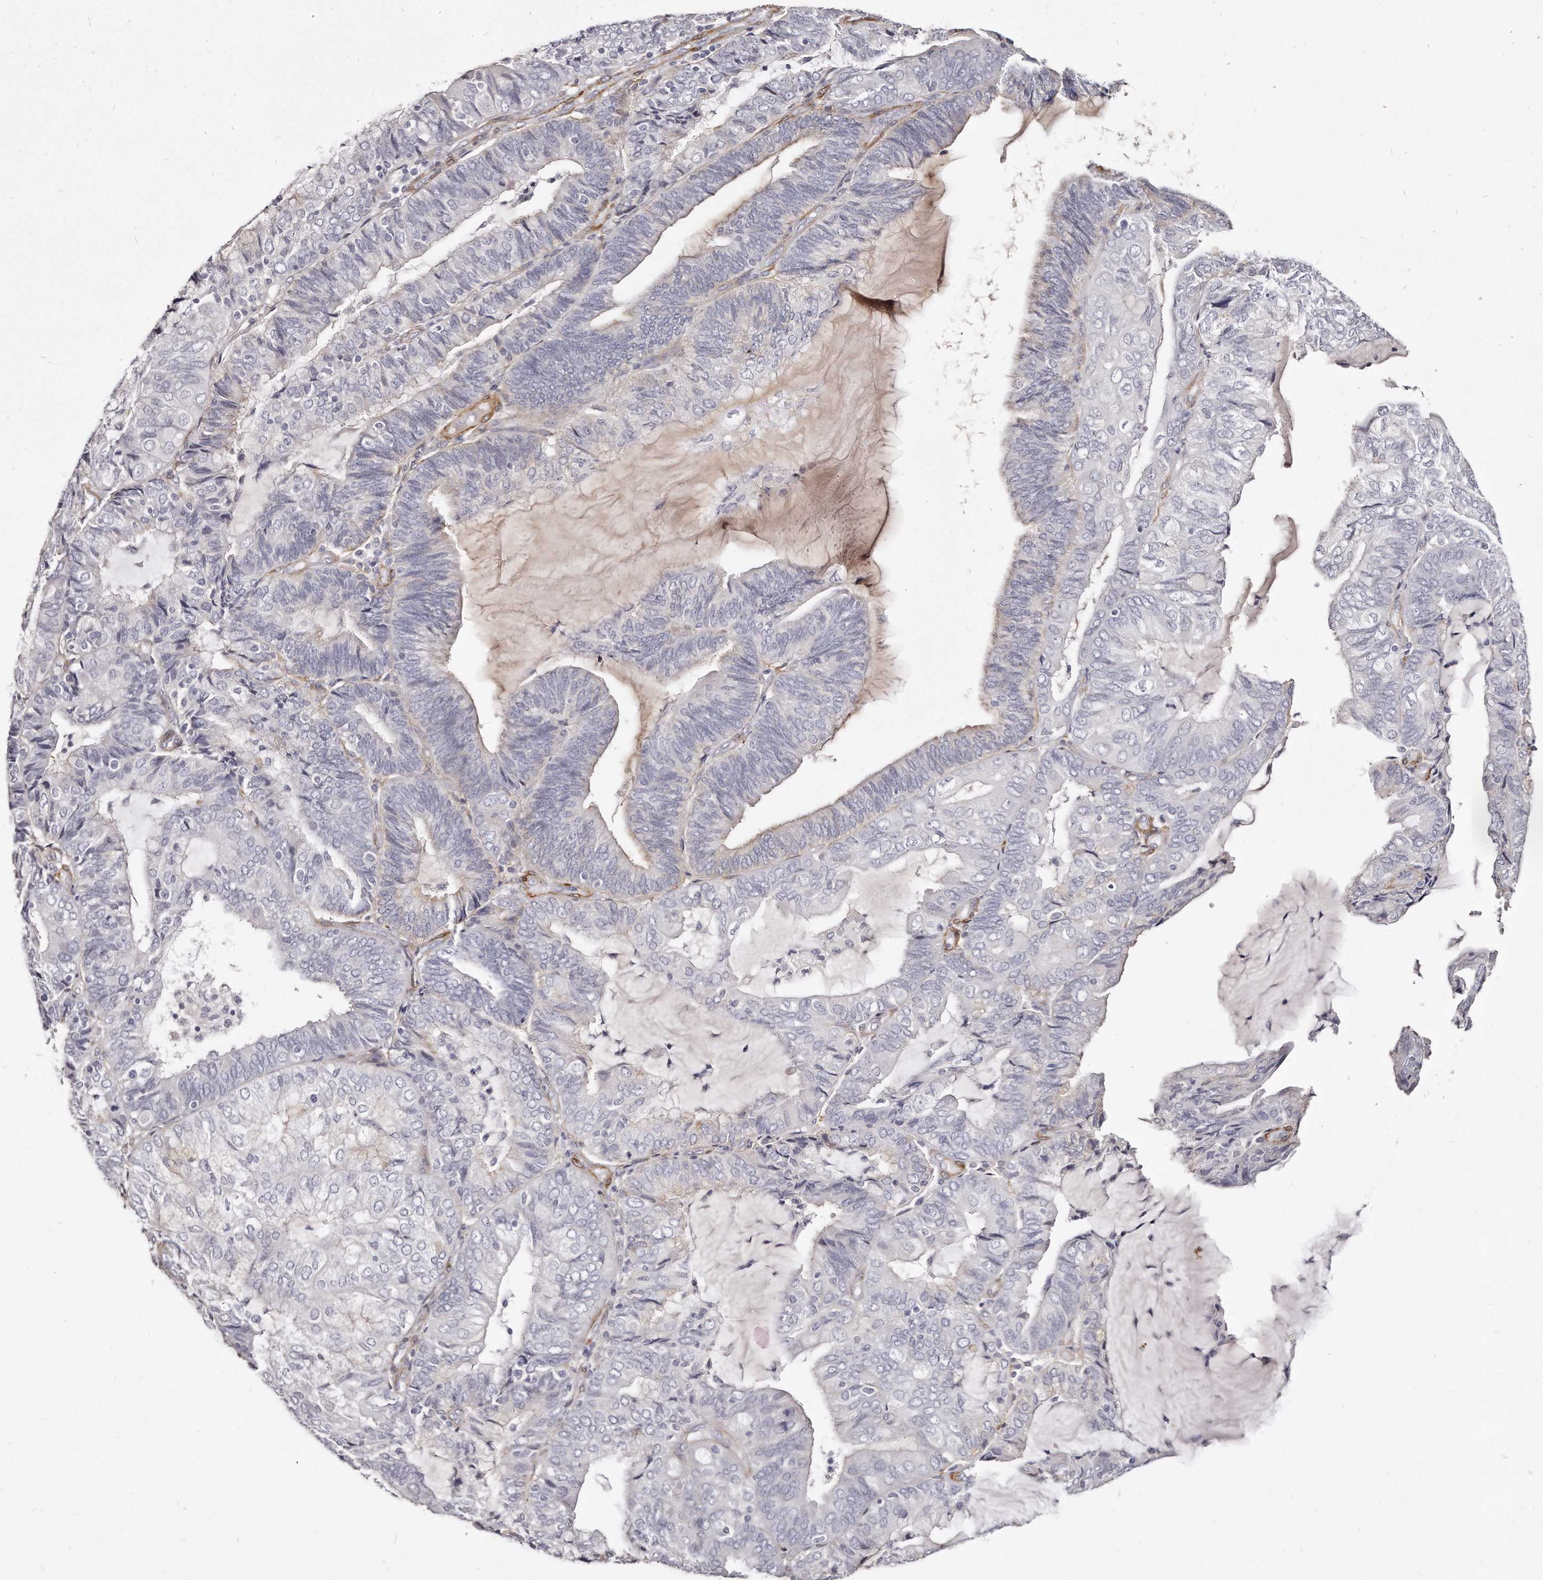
{"staining": {"intensity": "negative", "quantity": "none", "location": "none"}, "tissue": "endometrial cancer", "cell_type": "Tumor cells", "image_type": "cancer", "snomed": [{"axis": "morphology", "description": "Adenocarcinoma, NOS"}, {"axis": "topography", "description": "Endometrium"}], "caption": "Image shows no protein expression in tumor cells of endometrial adenocarcinoma tissue.", "gene": "LMOD1", "patient": {"sex": "female", "age": 81}}